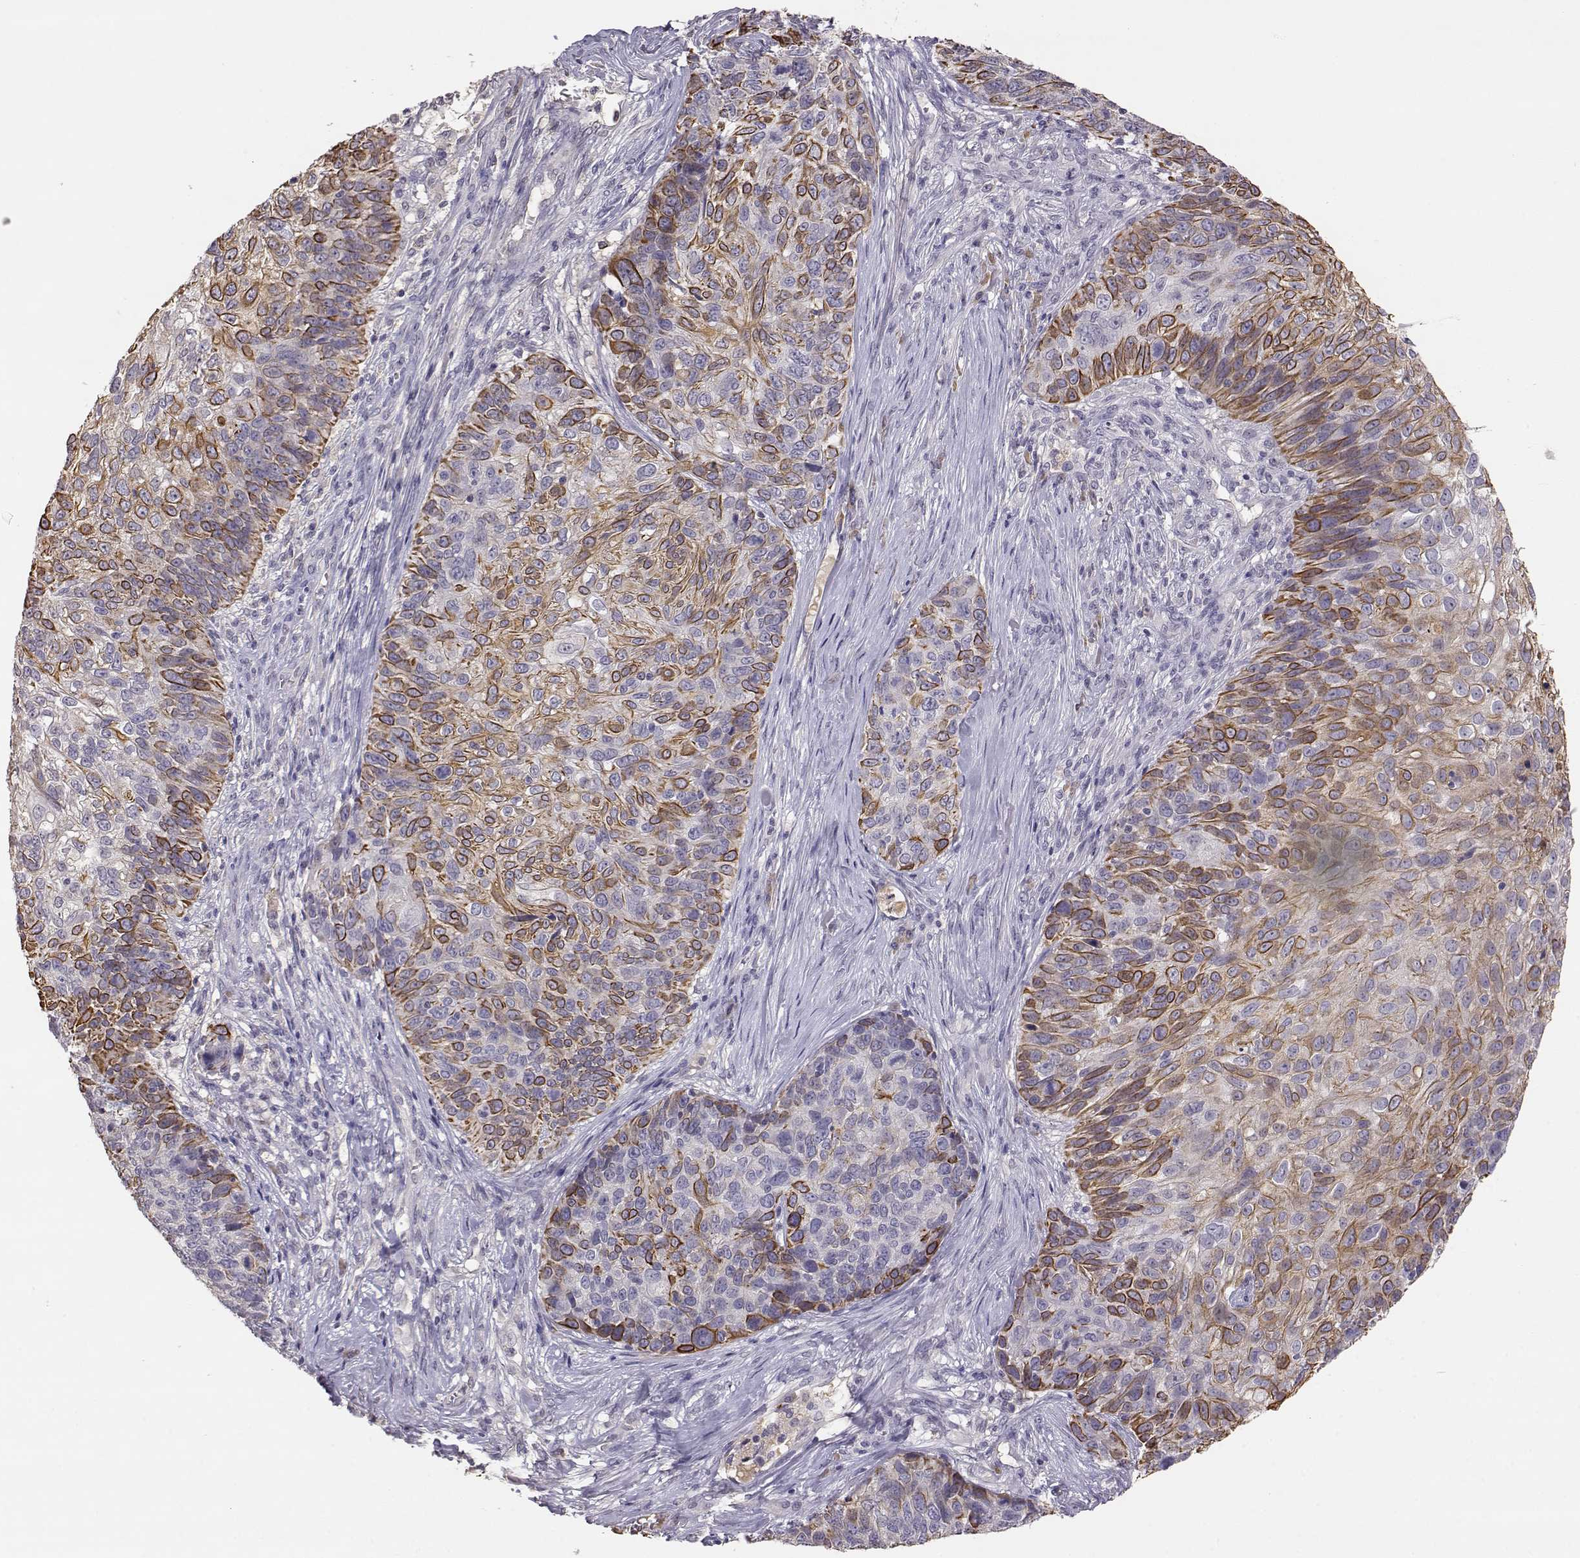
{"staining": {"intensity": "strong", "quantity": "25%-75%", "location": "cytoplasmic/membranous"}, "tissue": "skin cancer", "cell_type": "Tumor cells", "image_type": "cancer", "snomed": [{"axis": "morphology", "description": "Squamous cell carcinoma, NOS"}, {"axis": "topography", "description": "Skin"}], "caption": "Protein staining reveals strong cytoplasmic/membranous expression in approximately 25%-75% of tumor cells in skin squamous cell carcinoma.", "gene": "TACR1", "patient": {"sex": "male", "age": 92}}